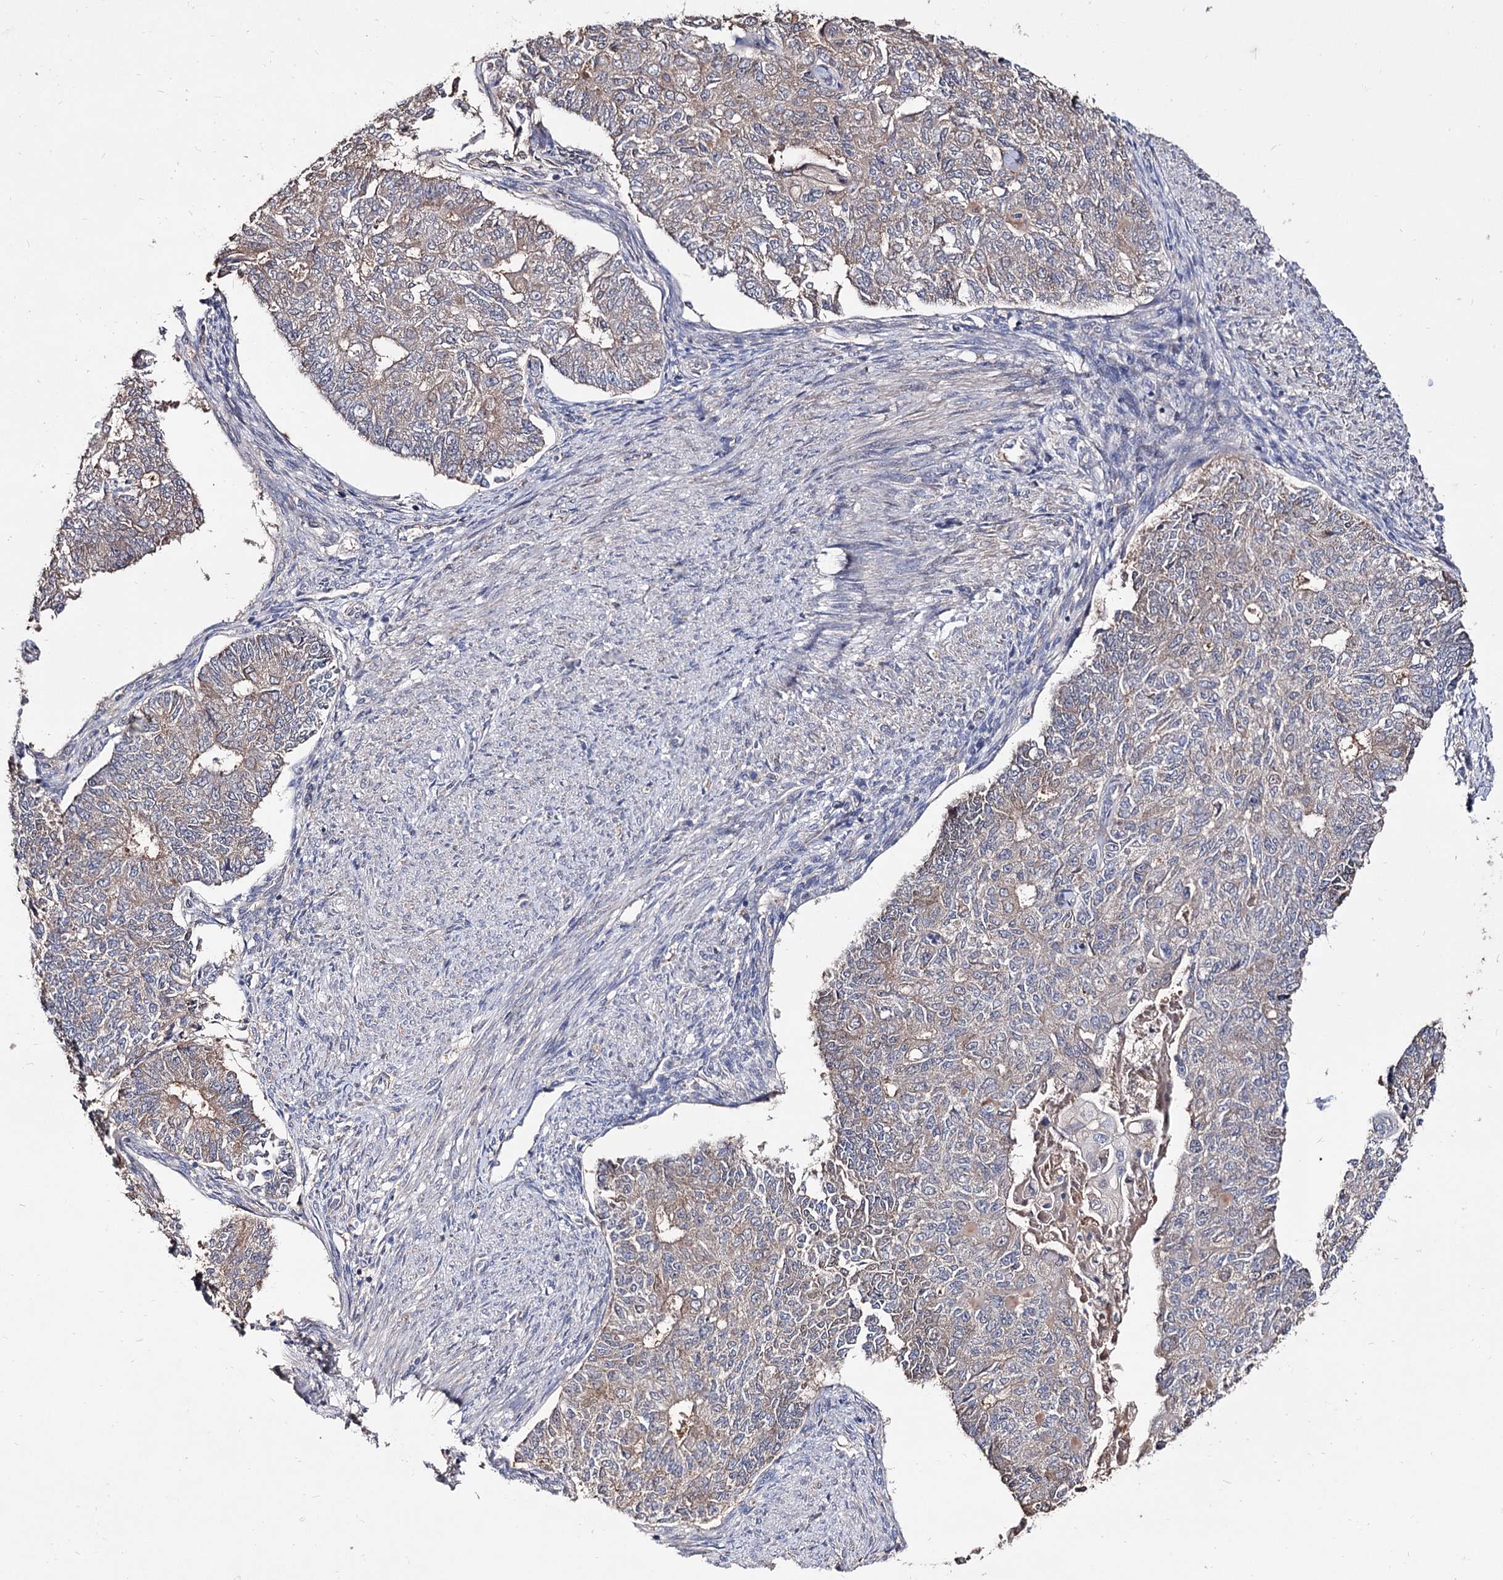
{"staining": {"intensity": "weak", "quantity": "25%-75%", "location": "cytoplasmic/membranous"}, "tissue": "endometrial cancer", "cell_type": "Tumor cells", "image_type": "cancer", "snomed": [{"axis": "morphology", "description": "Adenocarcinoma, NOS"}, {"axis": "topography", "description": "Endometrium"}], "caption": "Endometrial cancer stained with DAB (3,3'-diaminobenzidine) immunohistochemistry (IHC) demonstrates low levels of weak cytoplasmic/membranous expression in about 25%-75% of tumor cells.", "gene": "ARFIP2", "patient": {"sex": "female", "age": 32}}